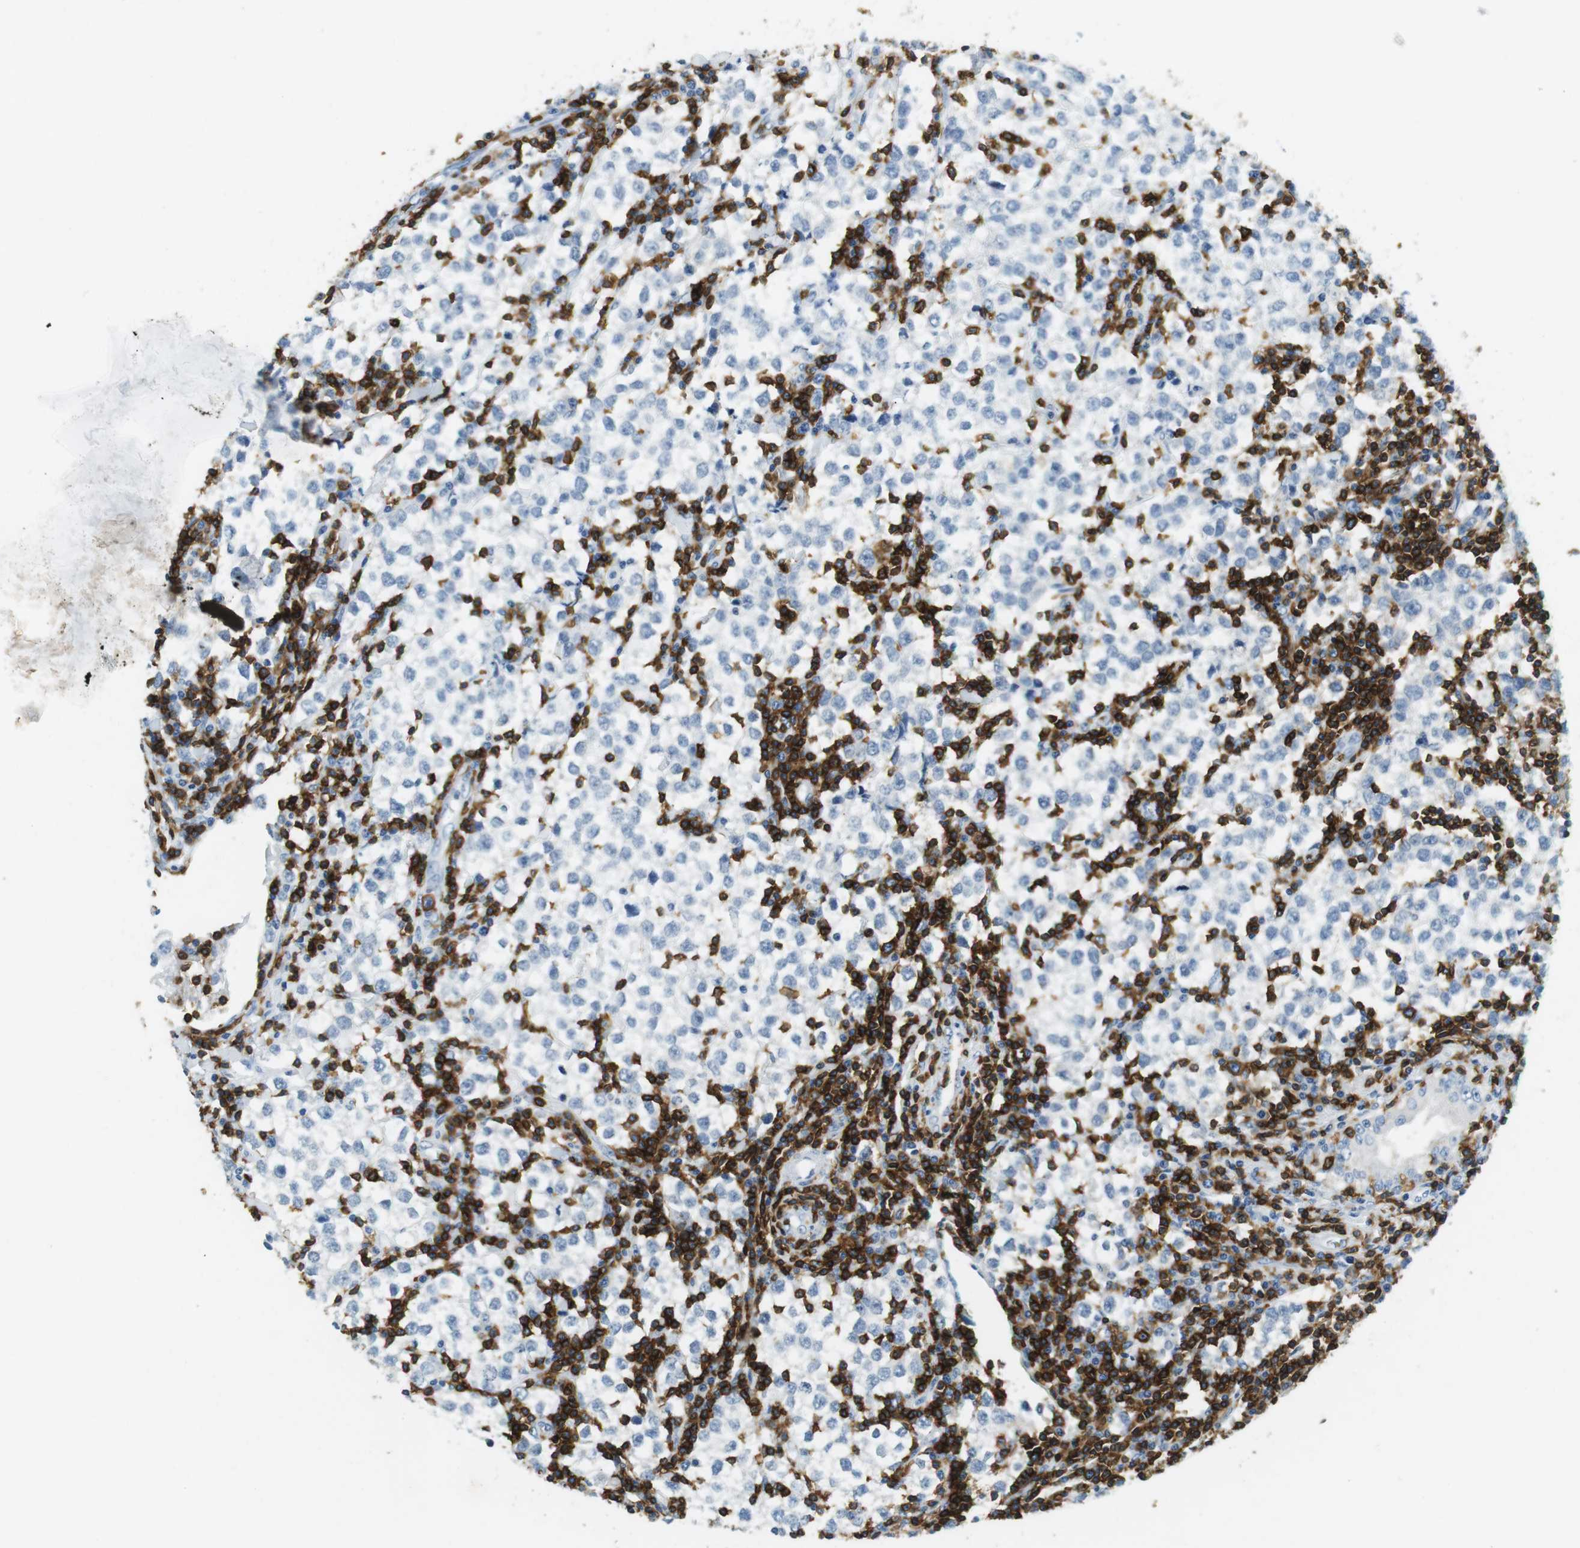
{"staining": {"intensity": "negative", "quantity": "none", "location": "none"}, "tissue": "testis cancer", "cell_type": "Tumor cells", "image_type": "cancer", "snomed": [{"axis": "morphology", "description": "Seminoma, NOS"}, {"axis": "morphology", "description": "Carcinoma, Embryonal, NOS"}, {"axis": "topography", "description": "Testis"}], "caption": "This photomicrograph is of testis cancer stained with immunohistochemistry to label a protein in brown with the nuclei are counter-stained blue. There is no positivity in tumor cells.", "gene": "LAT", "patient": {"sex": "male", "age": 36}}